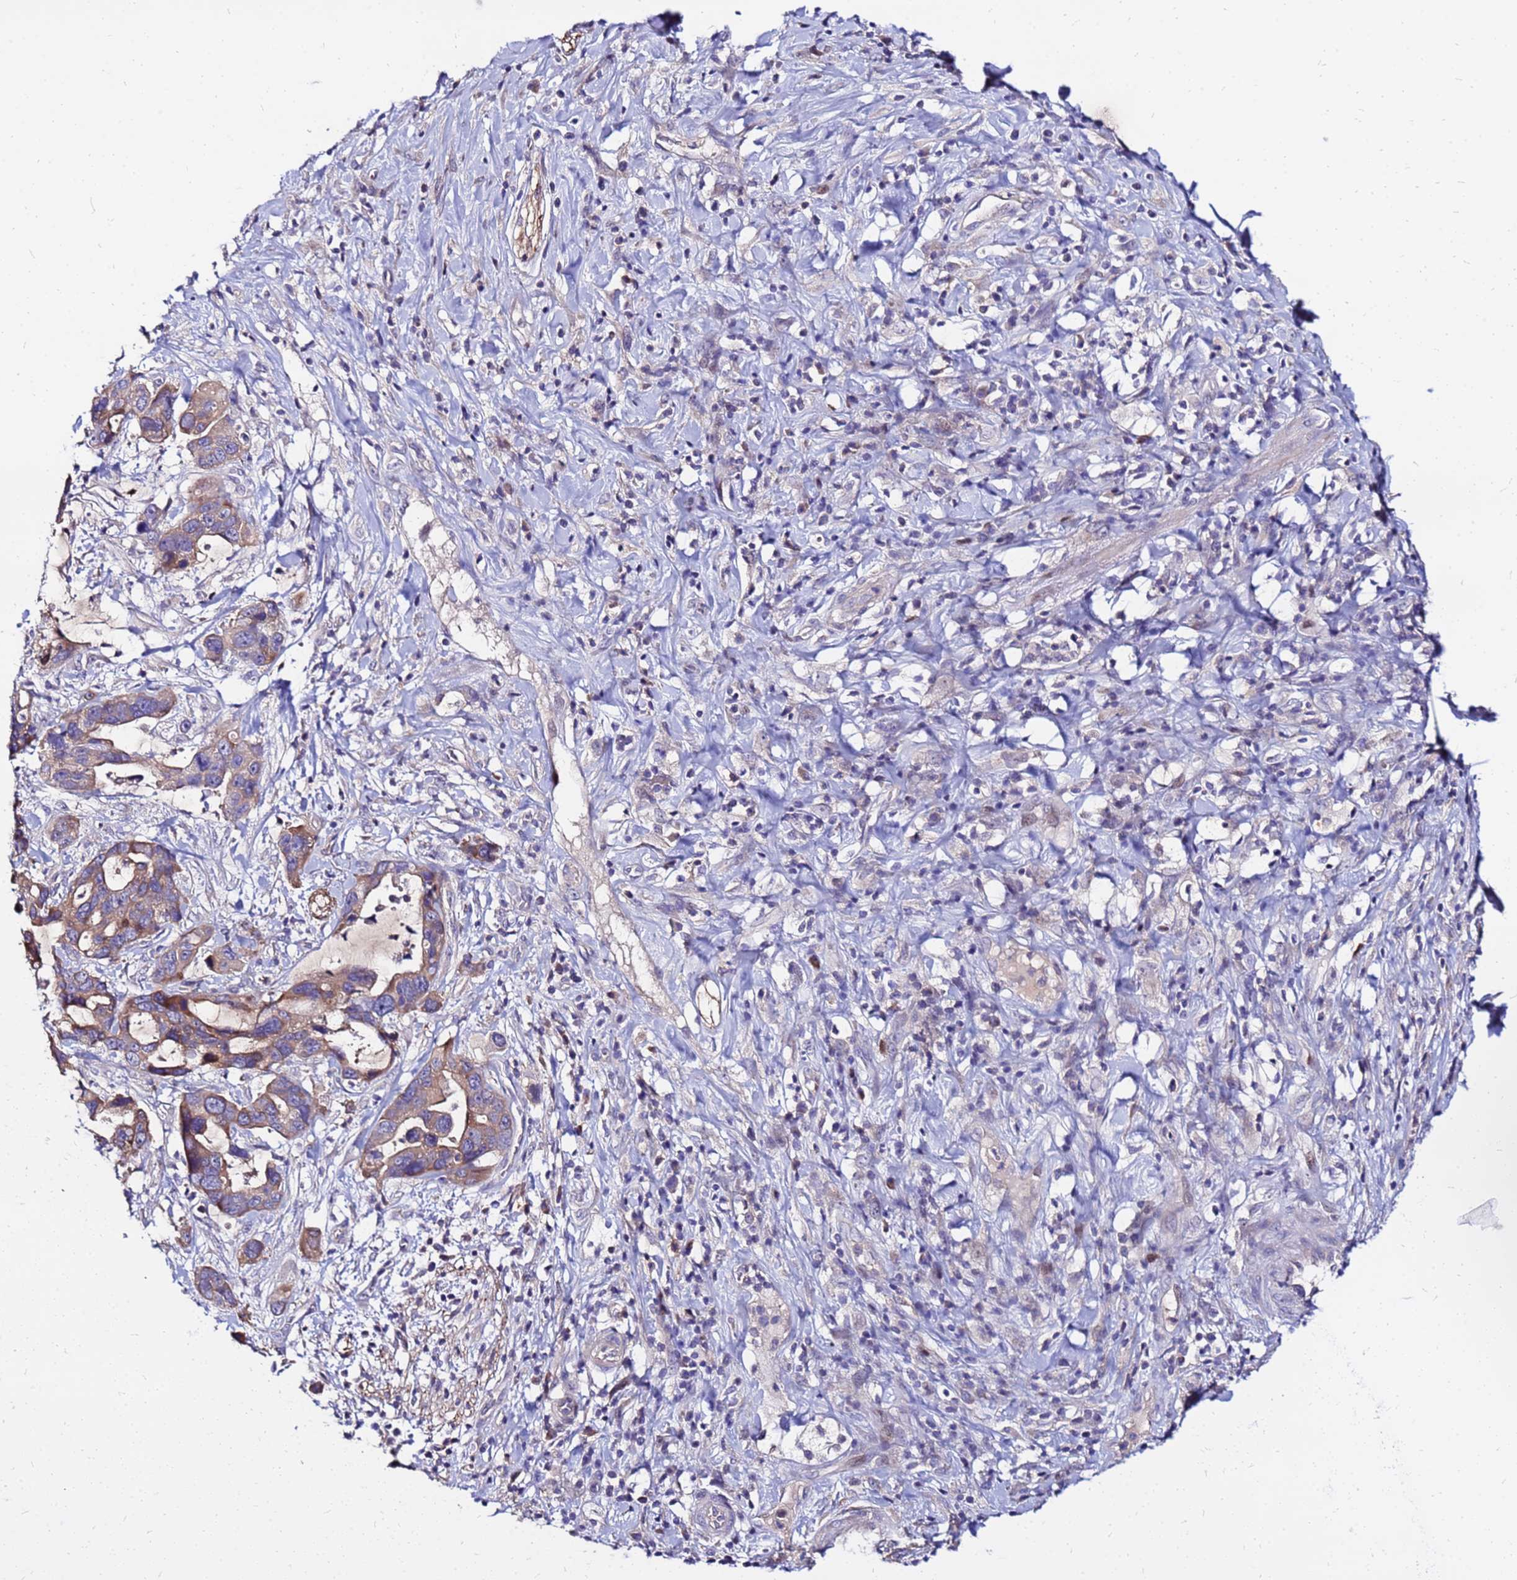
{"staining": {"intensity": "weak", "quantity": ">75%", "location": "cytoplasmic/membranous"}, "tissue": "pancreatic cancer", "cell_type": "Tumor cells", "image_type": "cancer", "snomed": [{"axis": "morphology", "description": "Normal tissue, NOS"}, {"axis": "morphology", "description": "Adenocarcinoma, NOS"}, {"axis": "topography", "description": "Lymph node"}, {"axis": "topography", "description": "Pancreas"}], "caption": "Immunohistochemistry micrograph of adenocarcinoma (pancreatic) stained for a protein (brown), which demonstrates low levels of weak cytoplasmic/membranous positivity in approximately >75% of tumor cells.", "gene": "ARHGEF5", "patient": {"sex": "female", "age": 67}}